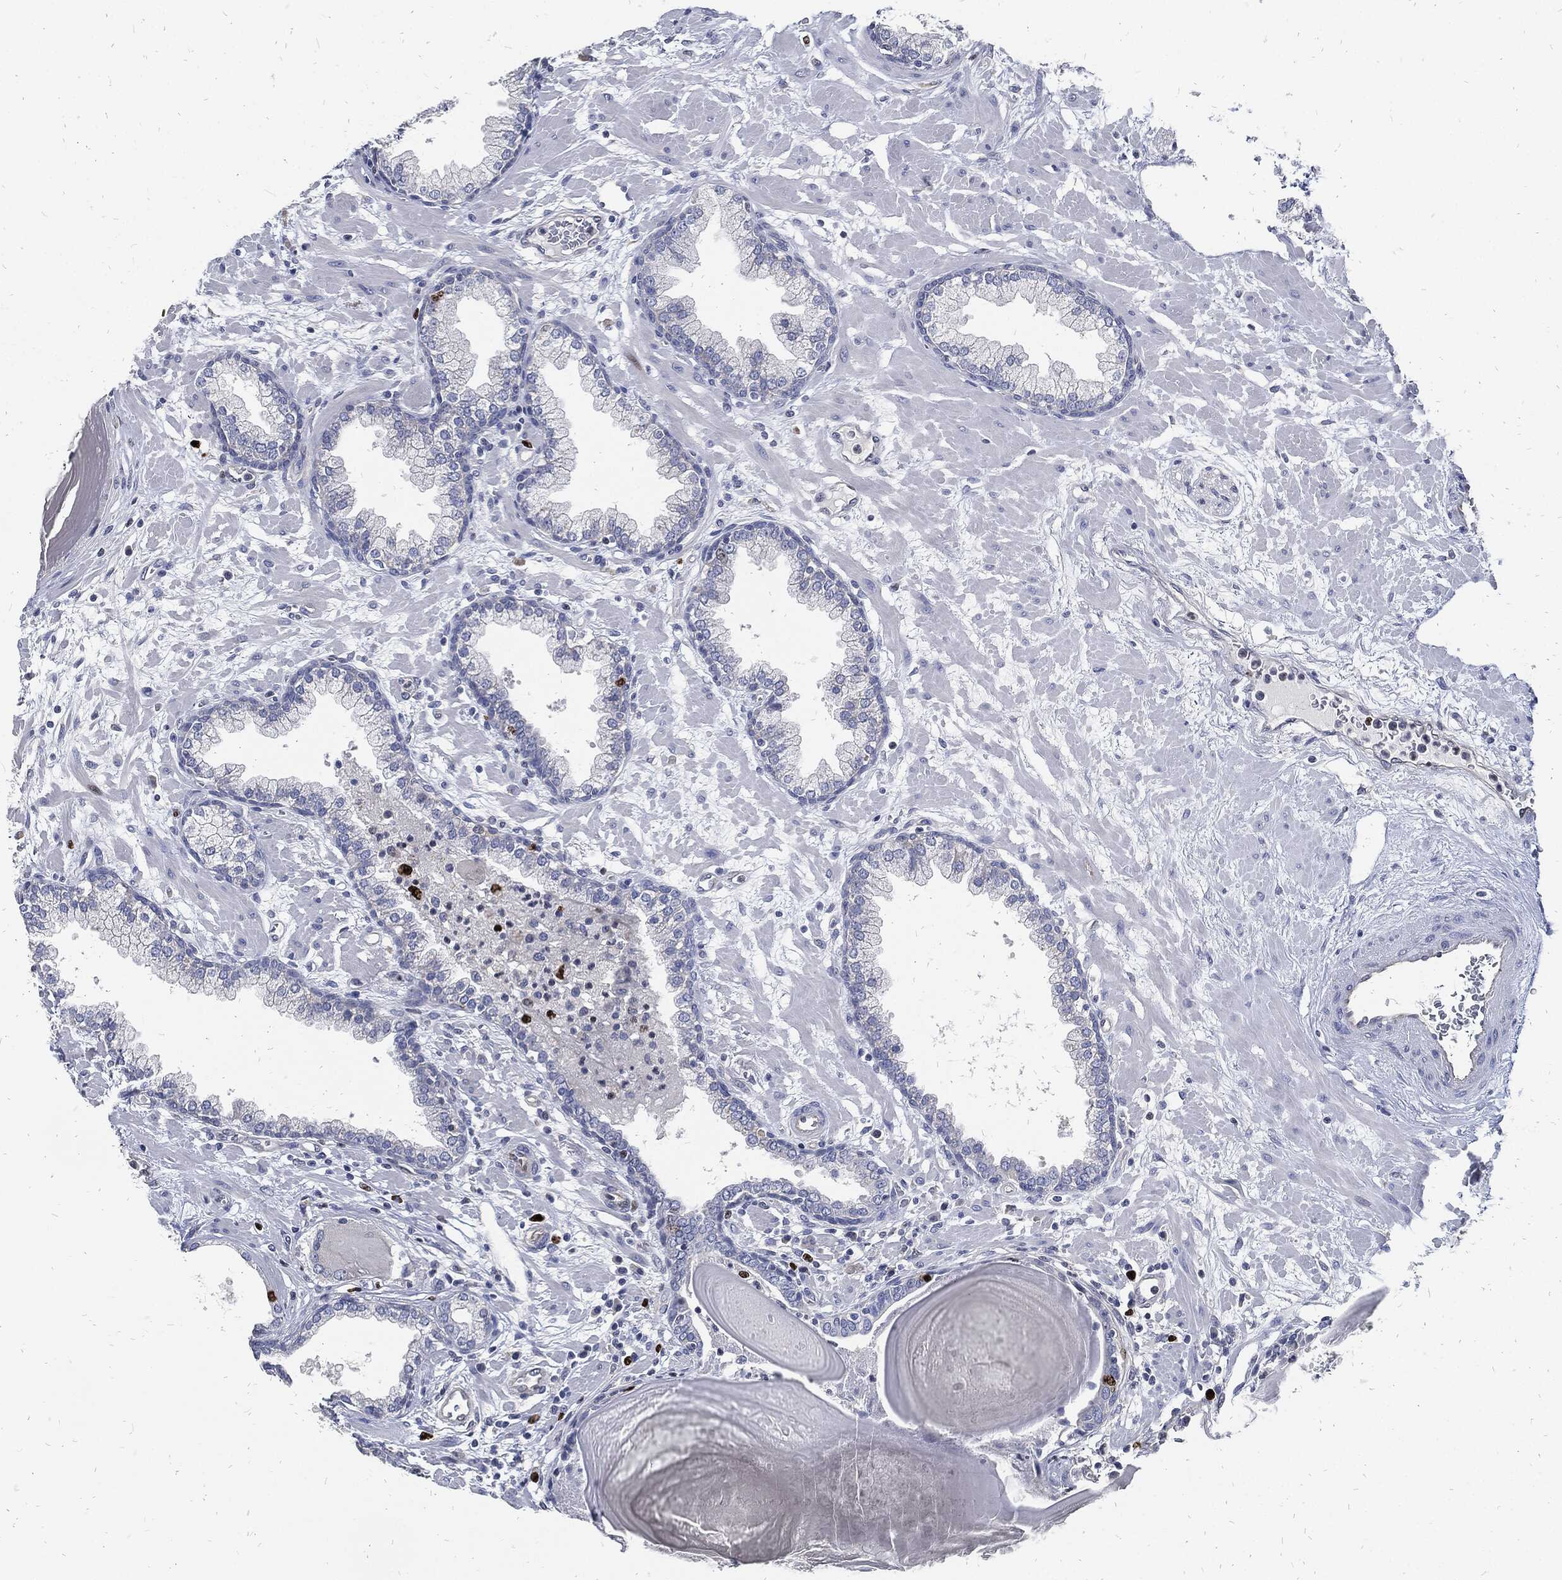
{"staining": {"intensity": "negative", "quantity": "none", "location": "none"}, "tissue": "prostate", "cell_type": "Glandular cells", "image_type": "normal", "snomed": [{"axis": "morphology", "description": "Normal tissue, NOS"}, {"axis": "topography", "description": "Prostate"}], "caption": "DAB immunohistochemical staining of unremarkable prostate displays no significant staining in glandular cells.", "gene": "MKI67", "patient": {"sex": "male", "age": 63}}